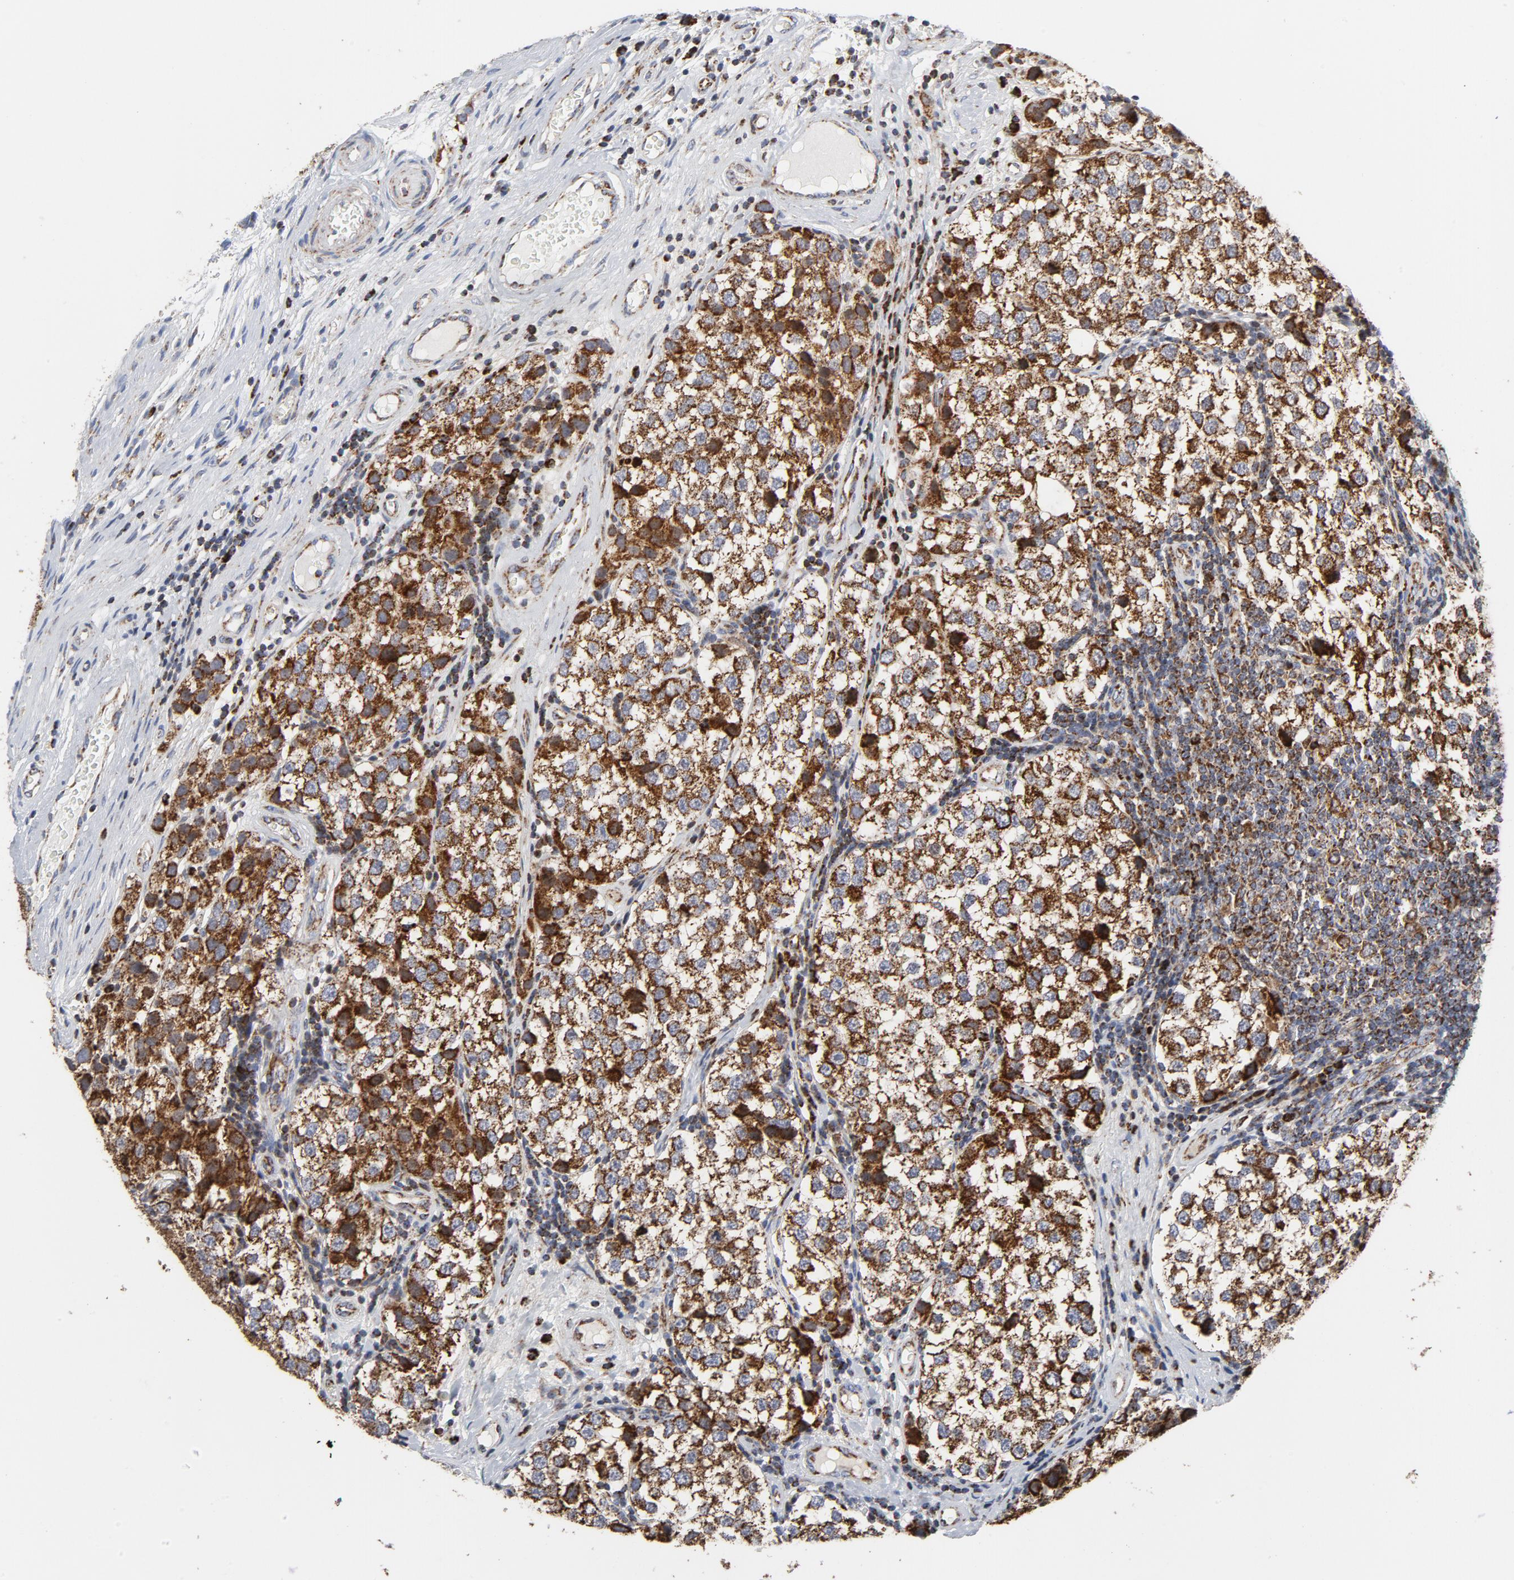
{"staining": {"intensity": "strong", "quantity": ">75%", "location": "cytoplasmic/membranous"}, "tissue": "testis cancer", "cell_type": "Tumor cells", "image_type": "cancer", "snomed": [{"axis": "morphology", "description": "Seminoma, NOS"}, {"axis": "topography", "description": "Testis"}], "caption": "Testis cancer (seminoma) stained for a protein reveals strong cytoplasmic/membranous positivity in tumor cells.", "gene": "CYCS", "patient": {"sex": "male", "age": 39}}